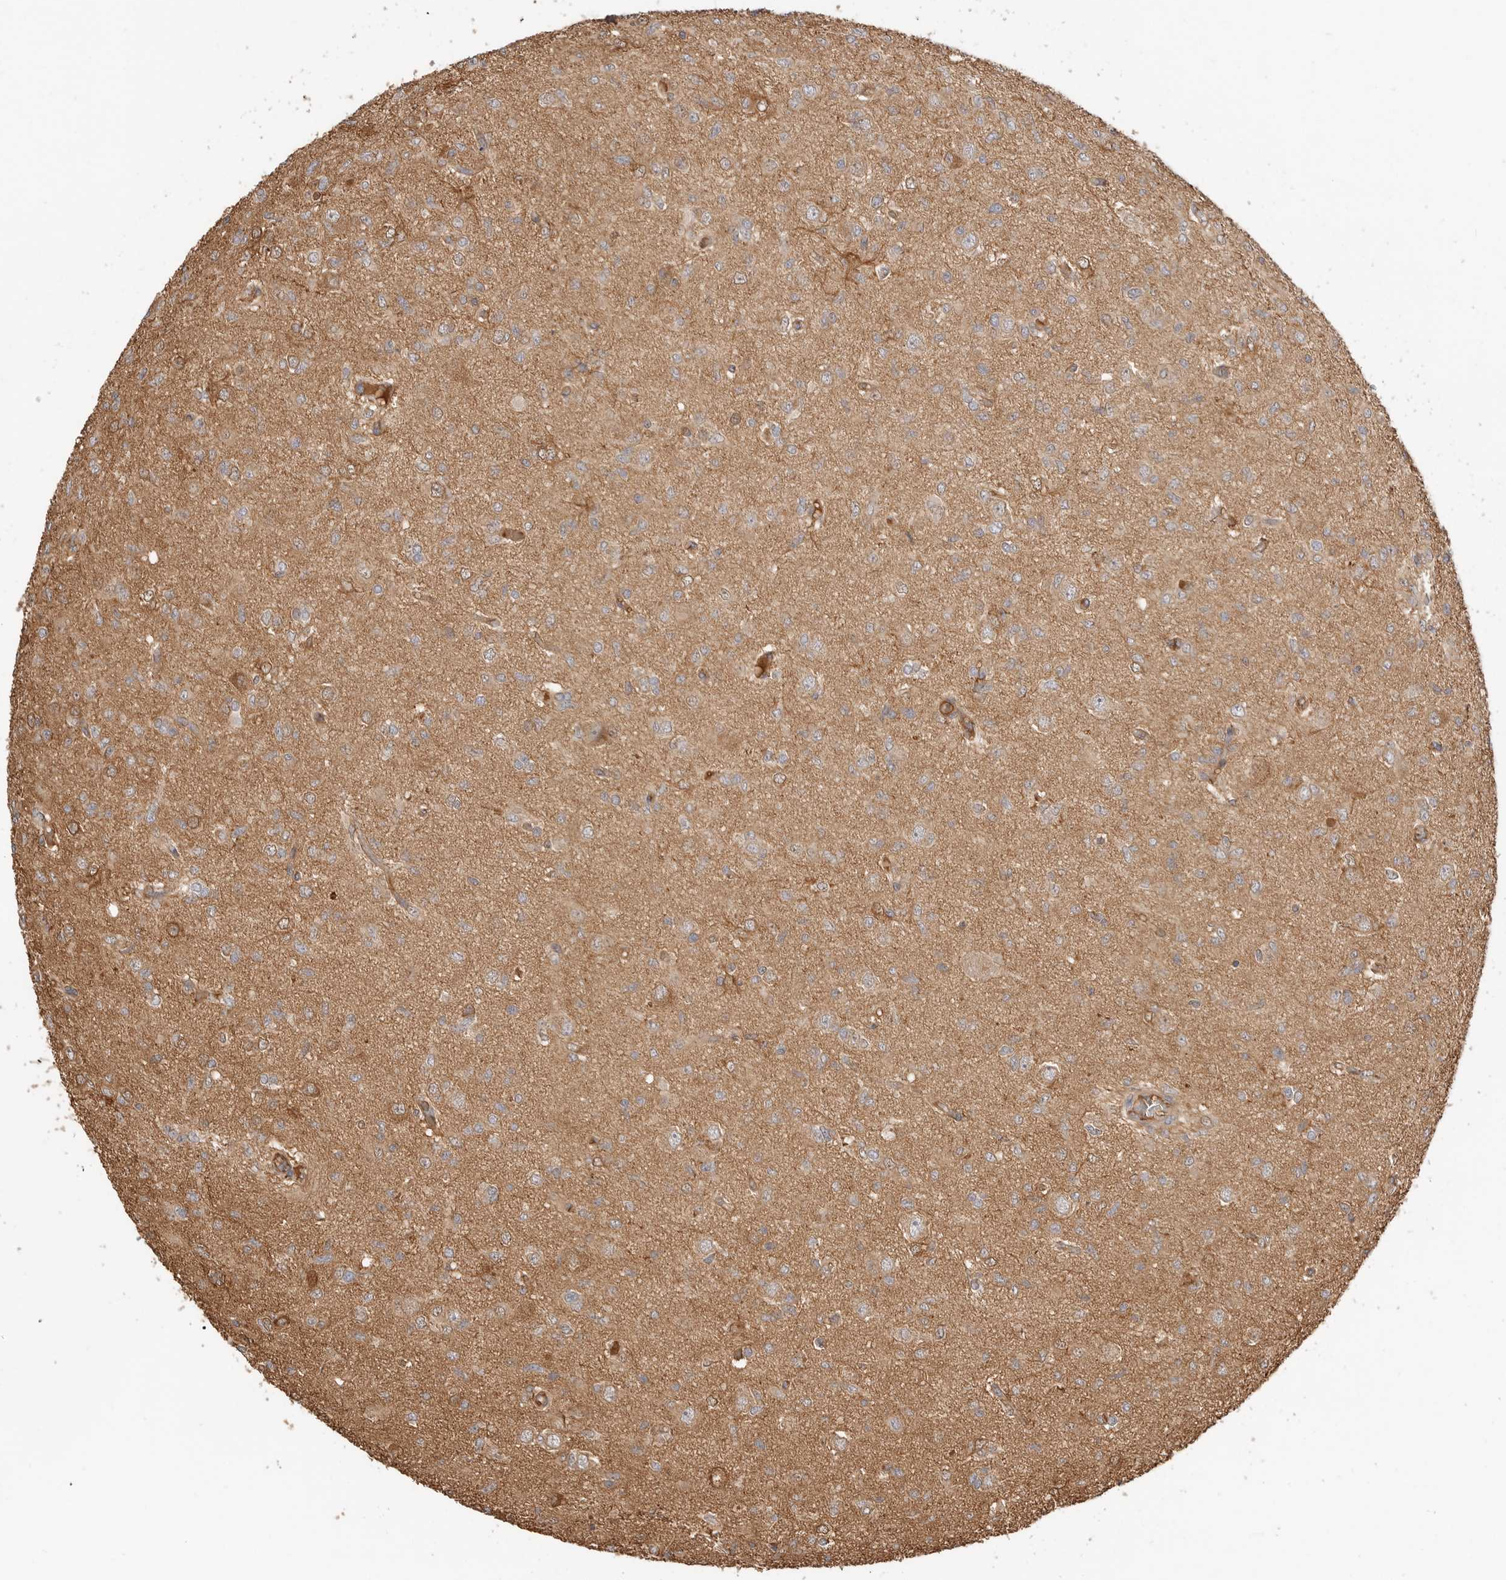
{"staining": {"intensity": "moderate", "quantity": ">75%", "location": "cytoplasmic/membranous"}, "tissue": "glioma", "cell_type": "Tumor cells", "image_type": "cancer", "snomed": [{"axis": "morphology", "description": "Glioma, malignant, High grade"}, {"axis": "topography", "description": "Brain"}], "caption": "The photomicrograph demonstrates staining of glioma, revealing moderate cytoplasmic/membranous protein positivity (brown color) within tumor cells.", "gene": "CLDN12", "patient": {"sex": "female", "age": 59}}